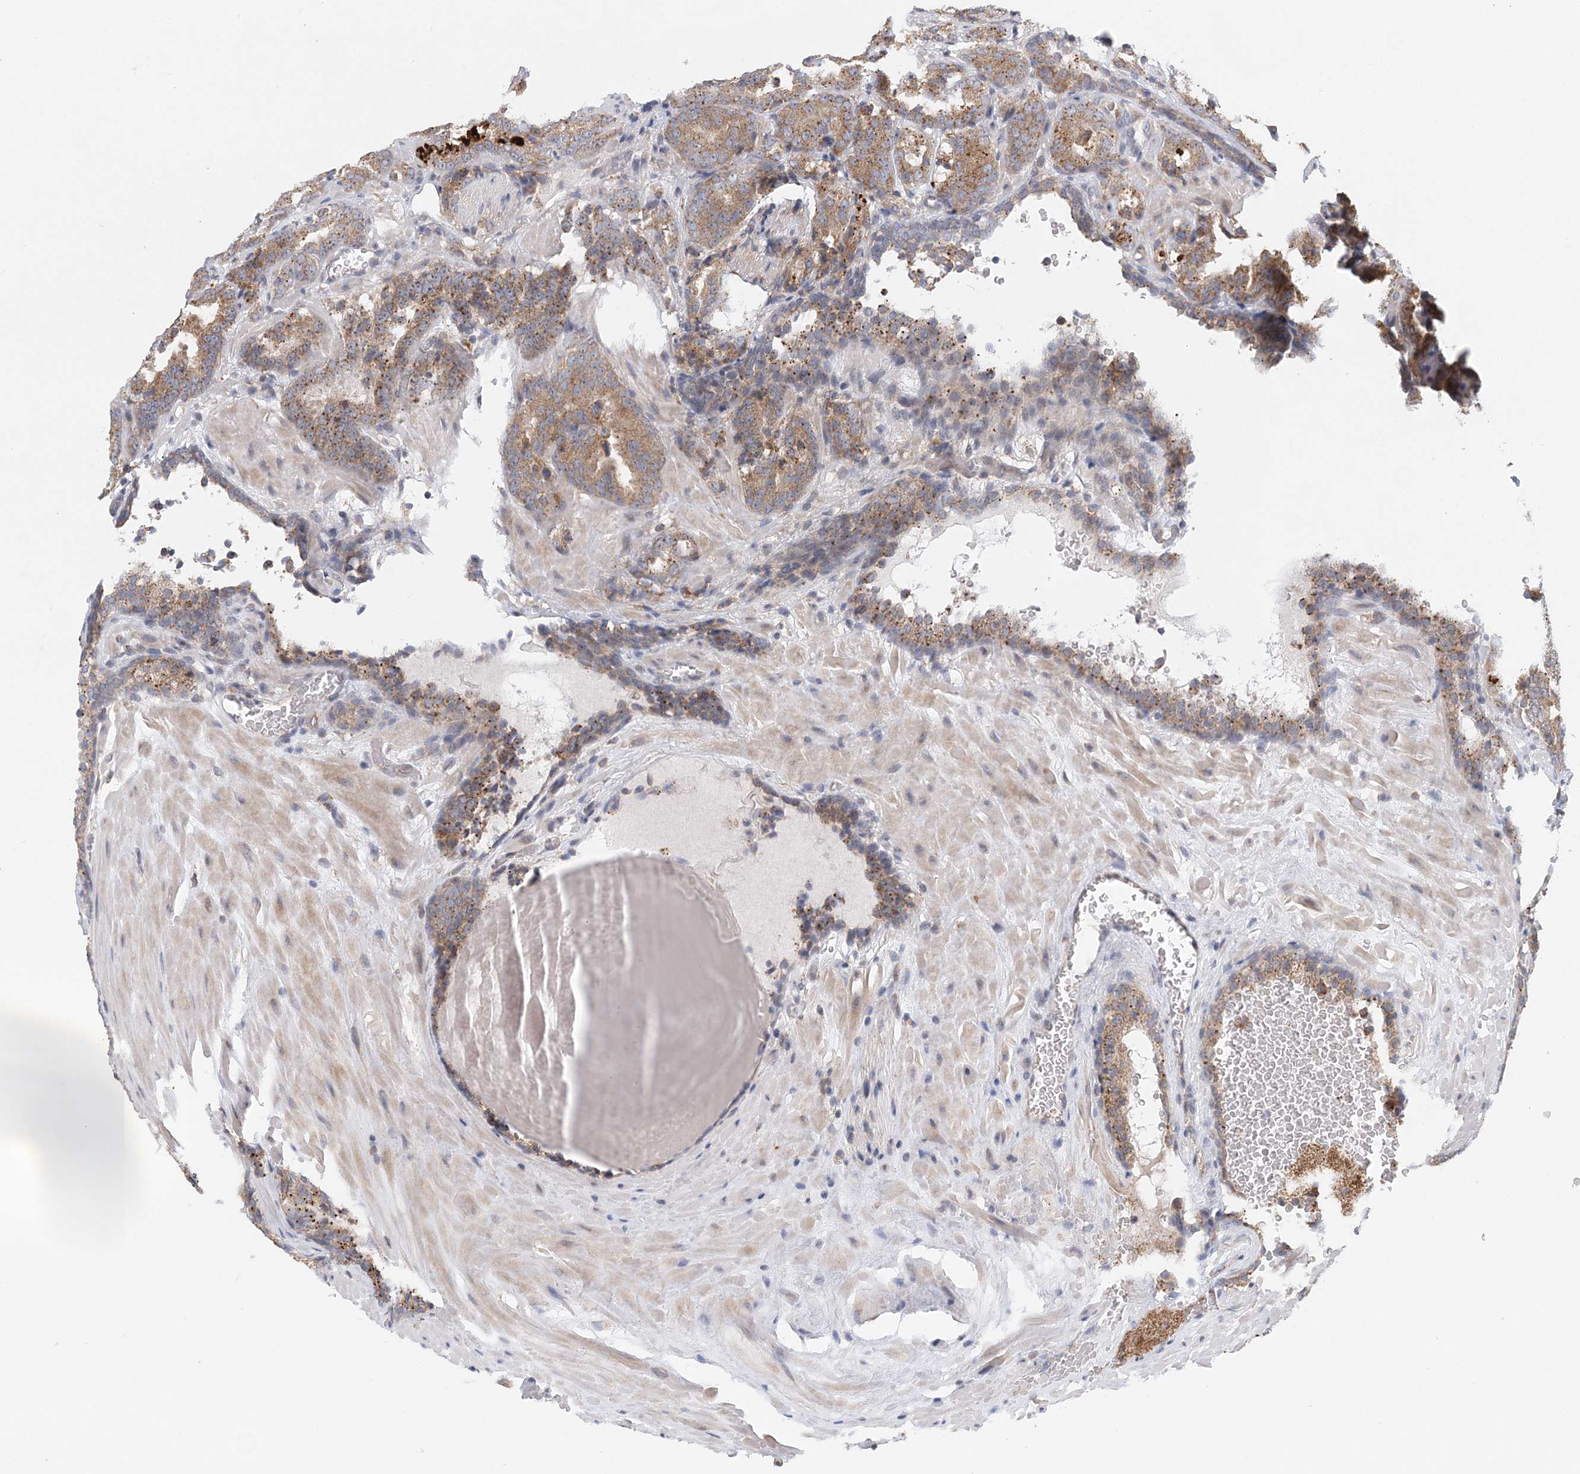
{"staining": {"intensity": "moderate", "quantity": ">75%", "location": "cytoplasmic/membranous"}, "tissue": "prostate cancer", "cell_type": "Tumor cells", "image_type": "cancer", "snomed": [{"axis": "morphology", "description": "Adenocarcinoma, Low grade"}, {"axis": "topography", "description": "Prostate"}], "caption": "The image shows immunohistochemical staining of prostate low-grade adenocarcinoma. There is moderate cytoplasmic/membranous positivity is seen in about >75% of tumor cells.", "gene": "PCYOX1L", "patient": {"sex": "male", "age": 69}}